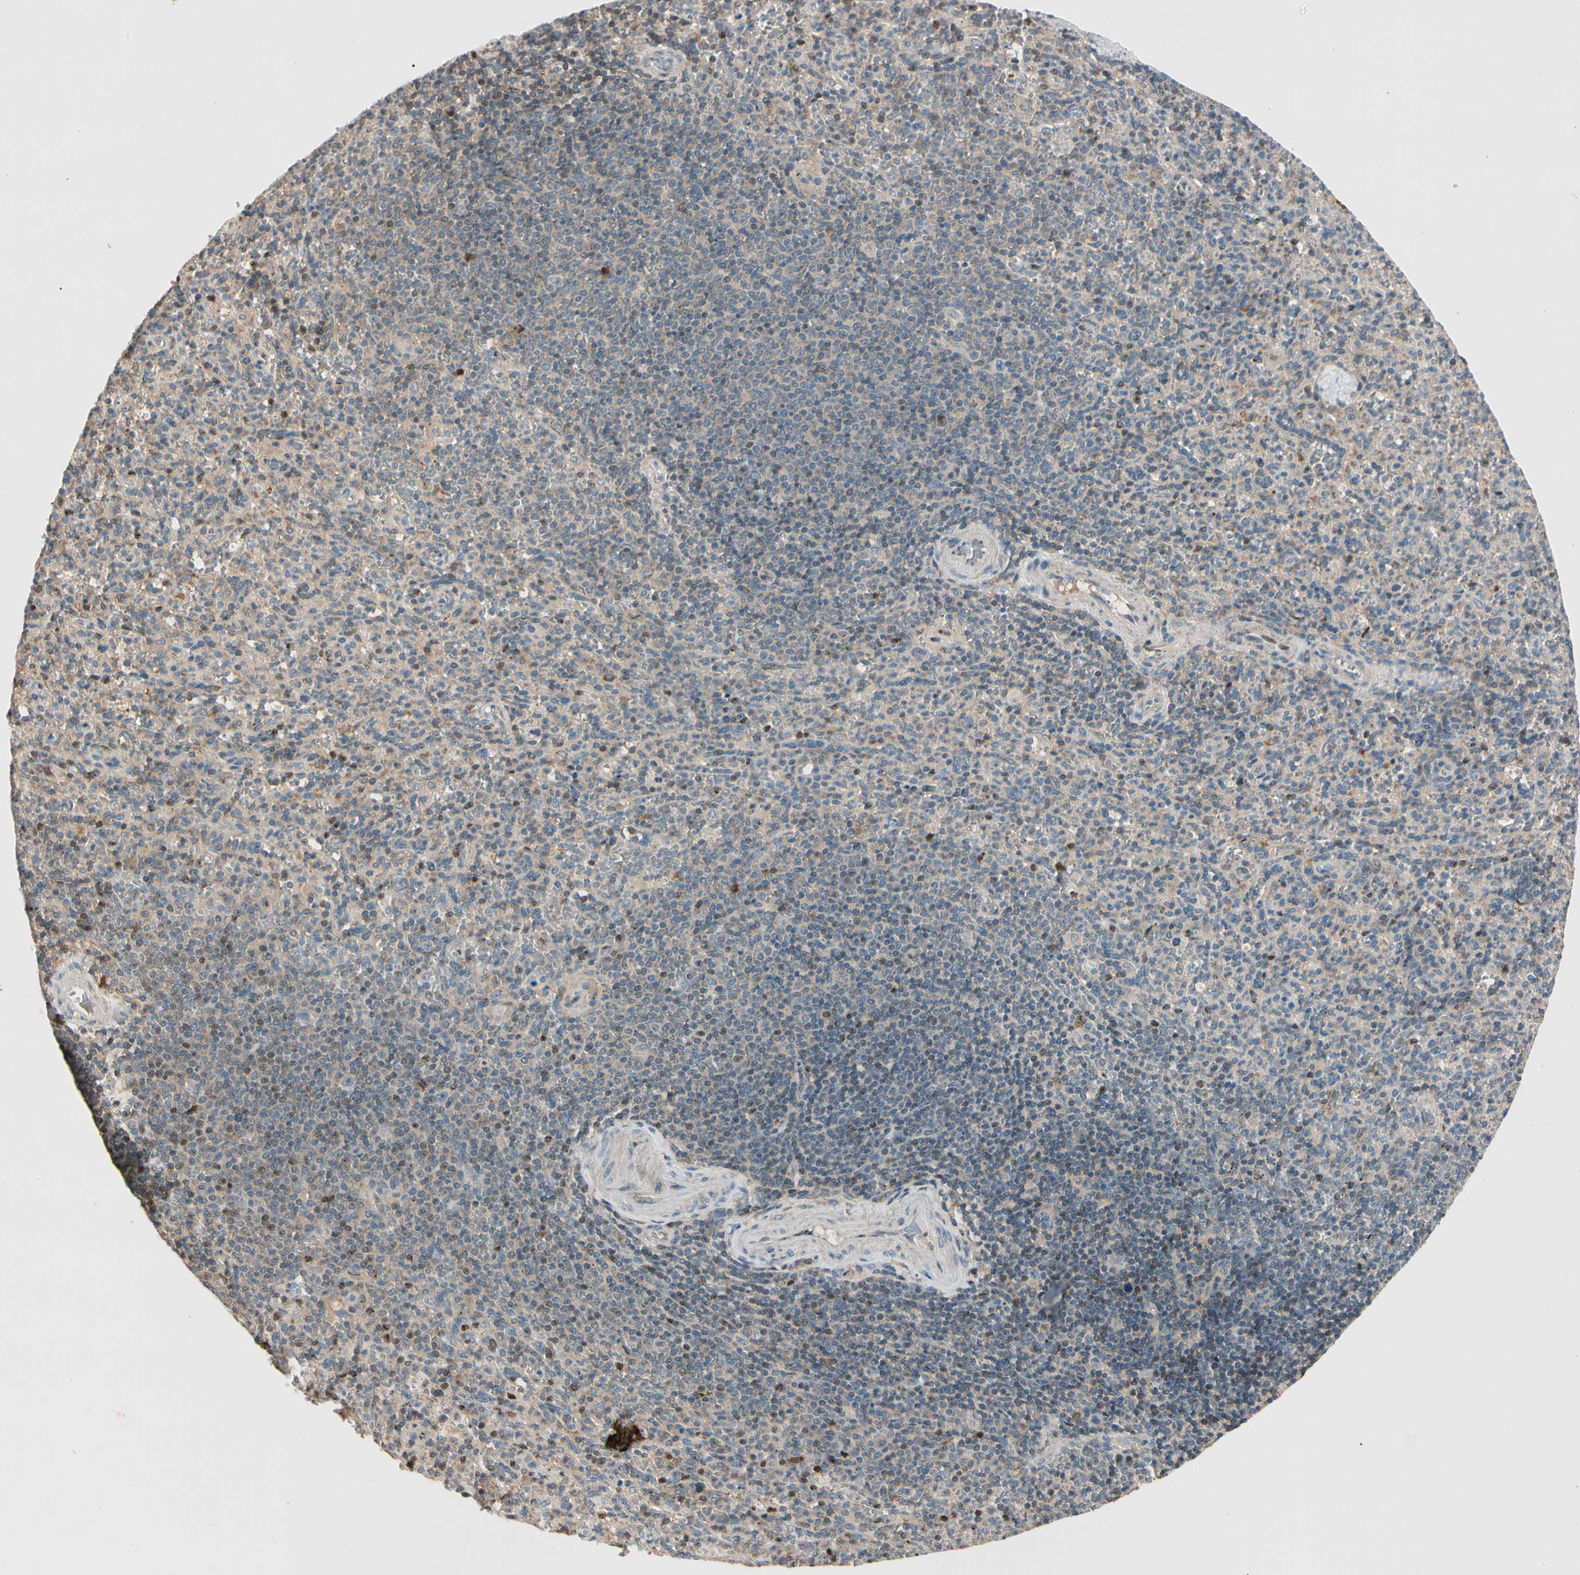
{"staining": {"intensity": "weak", "quantity": ">75%", "location": "cytoplasmic/membranous"}, "tissue": "spleen", "cell_type": "Cells in red pulp", "image_type": "normal", "snomed": [{"axis": "morphology", "description": "Normal tissue, NOS"}, {"axis": "topography", "description": "Spleen"}], "caption": "This histopathology image demonstrates immunohistochemistry staining of unremarkable spleen, with low weak cytoplasmic/membranous staining in approximately >75% of cells in red pulp.", "gene": "CDH6", "patient": {"sex": "male", "age": 36}}